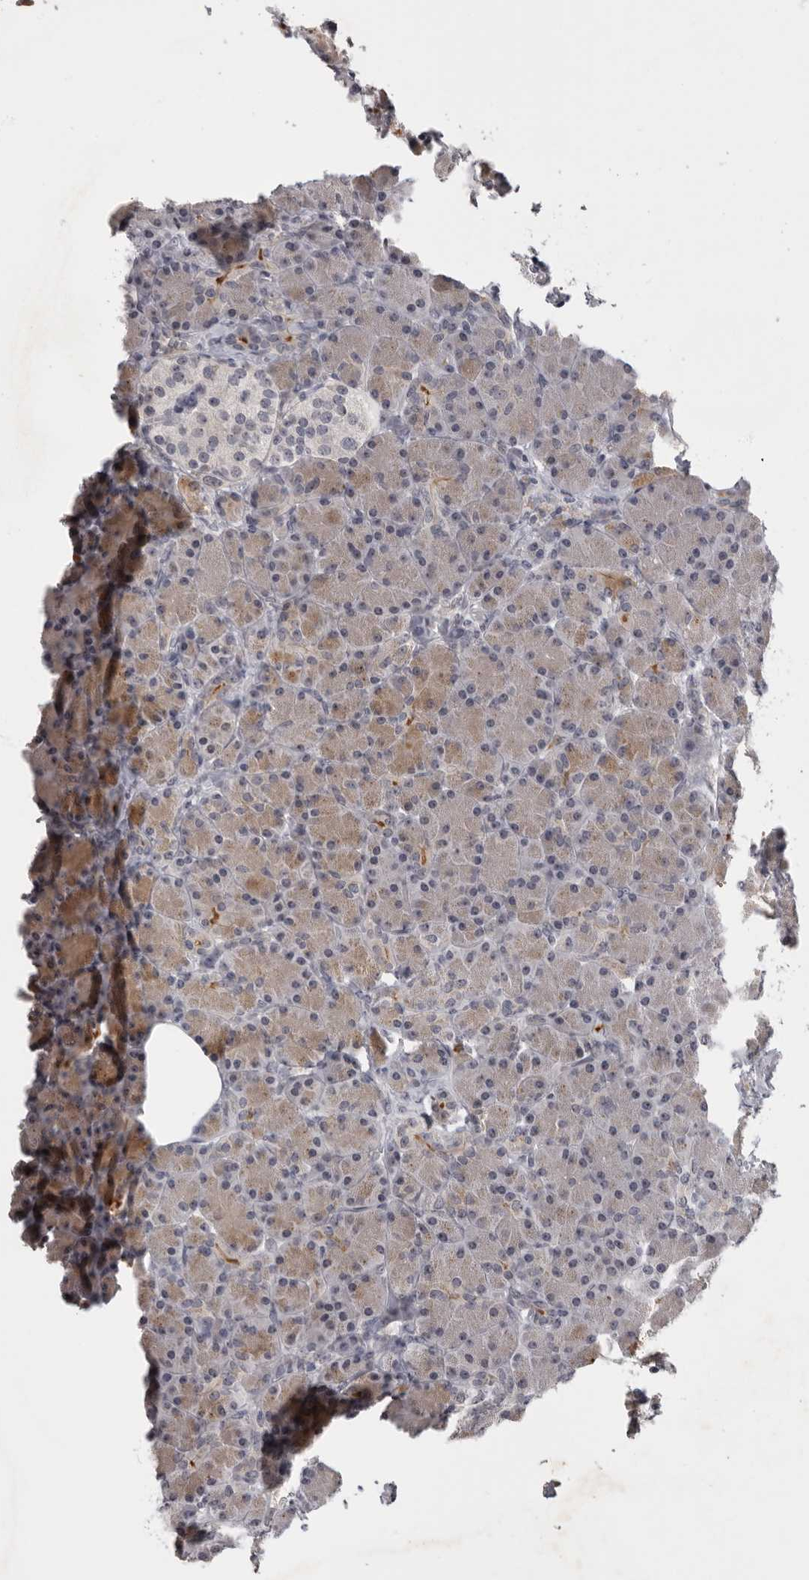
{"staining": {"intensity": "moderate", "quantity": "<25%", "location": "cytoplasmic/membranous"}, "tissue": "pancreas", "cell_type": "Exocrine glandular cells", "image_type": "normal", "snomed": [{"axis": "morphology", "description": "Normal tissue, NOS"}, {"axis": "topography", "description": "Pancreas"}], "caption": "Immunohistochemistry (DAB) staining of normal pancreas shows moderate cytoplasmic/membranous protein expression in approximately <25% of exocrine glandular cells.", "gene": "MRTO4", "patient": {"sex": "female", "age": 43}}